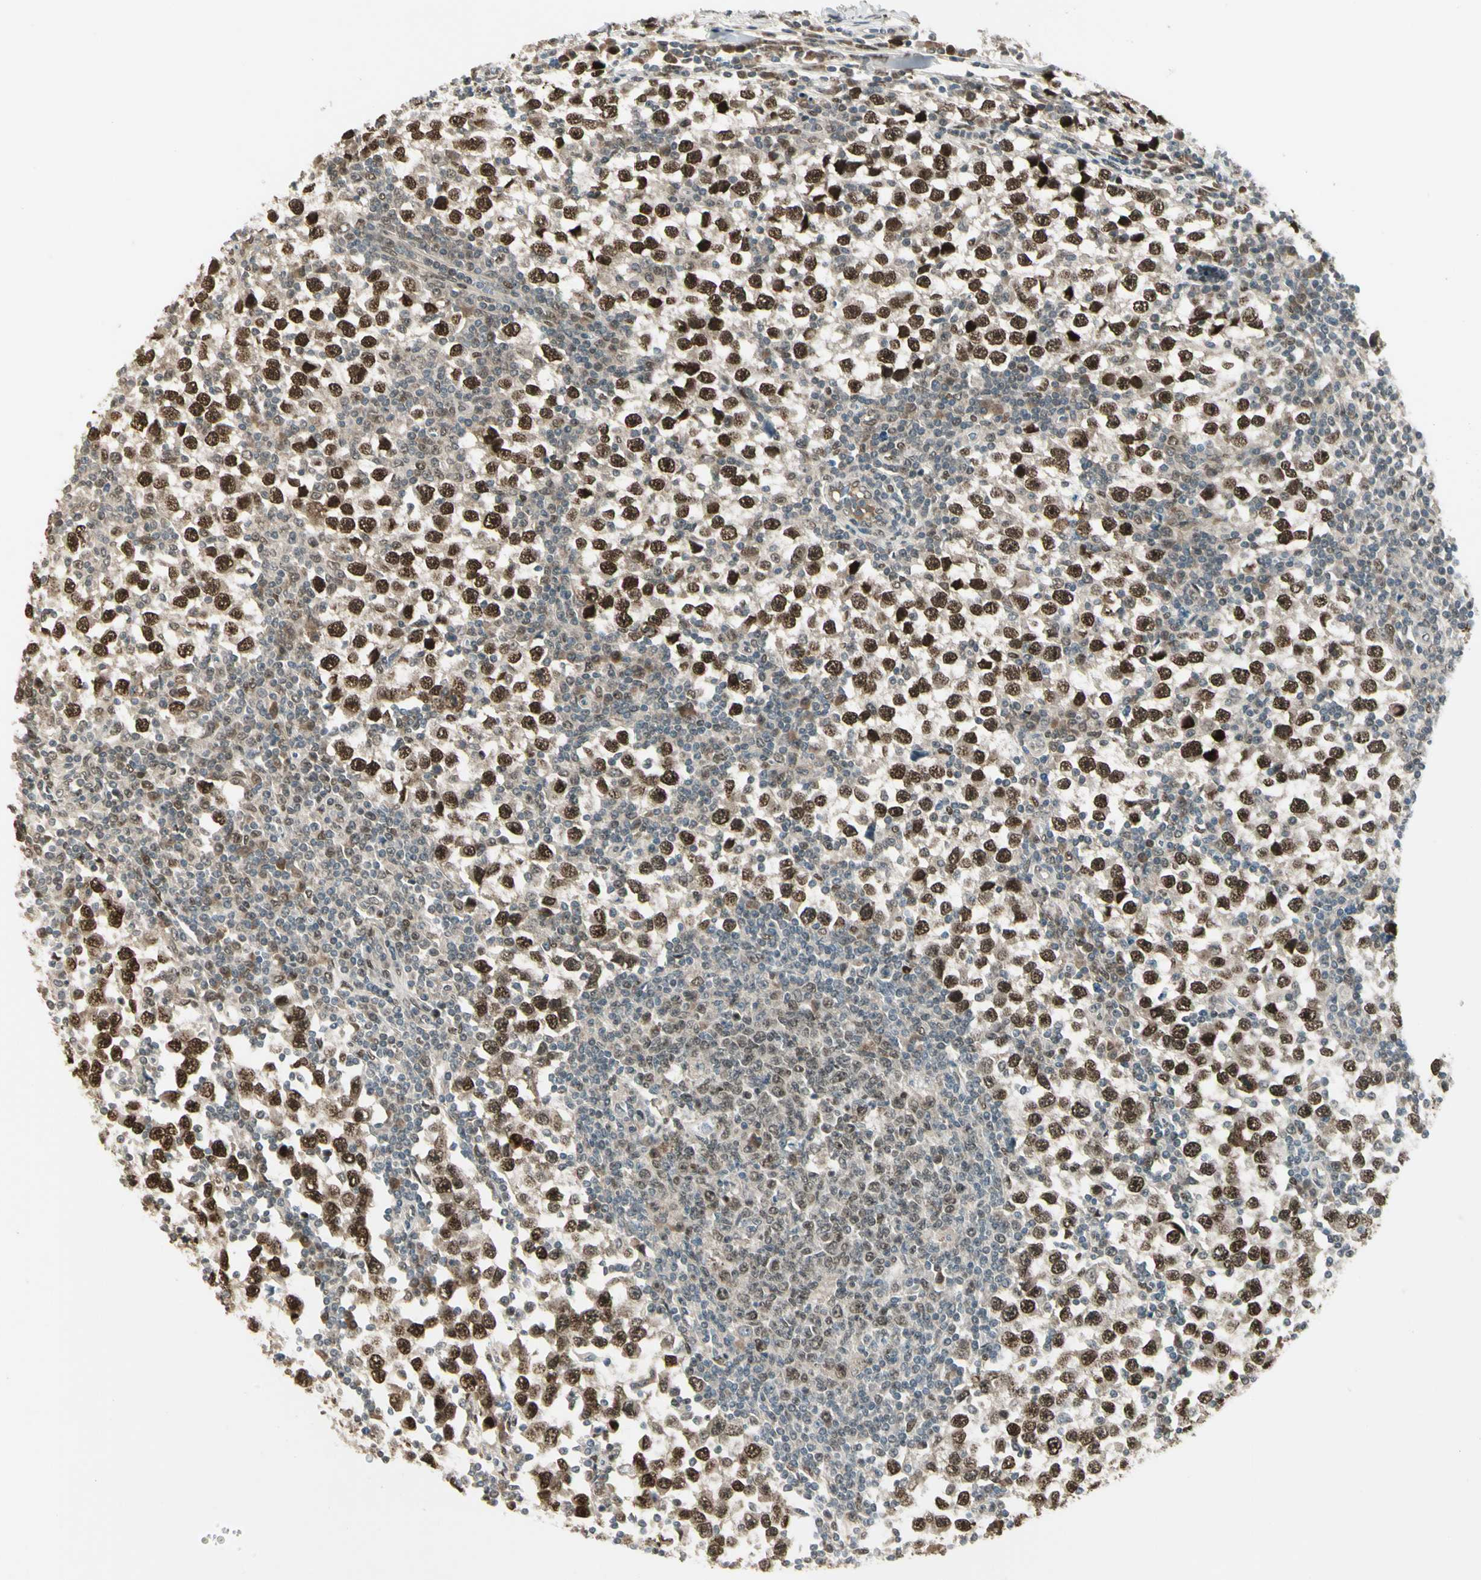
{"staining": {"intensity": "strong", "quantity": ">75%", "location": "nuclear"}, "tissue": "testis cancer", "cell_type": "Tumor cells", "image_type": "cancer", "snomed": [{"axis": "morphology", "description": "Seminoma, NOS"}, {"axis": "topography", "description": "Testis"}], "caption": "The immunohistochemical stain shows strong nuclear positivity in tumor cells of testis cancer (seminoma) tissue.", "gene": "GTF3A", "patient": {"sex": "male", "age": 65}}